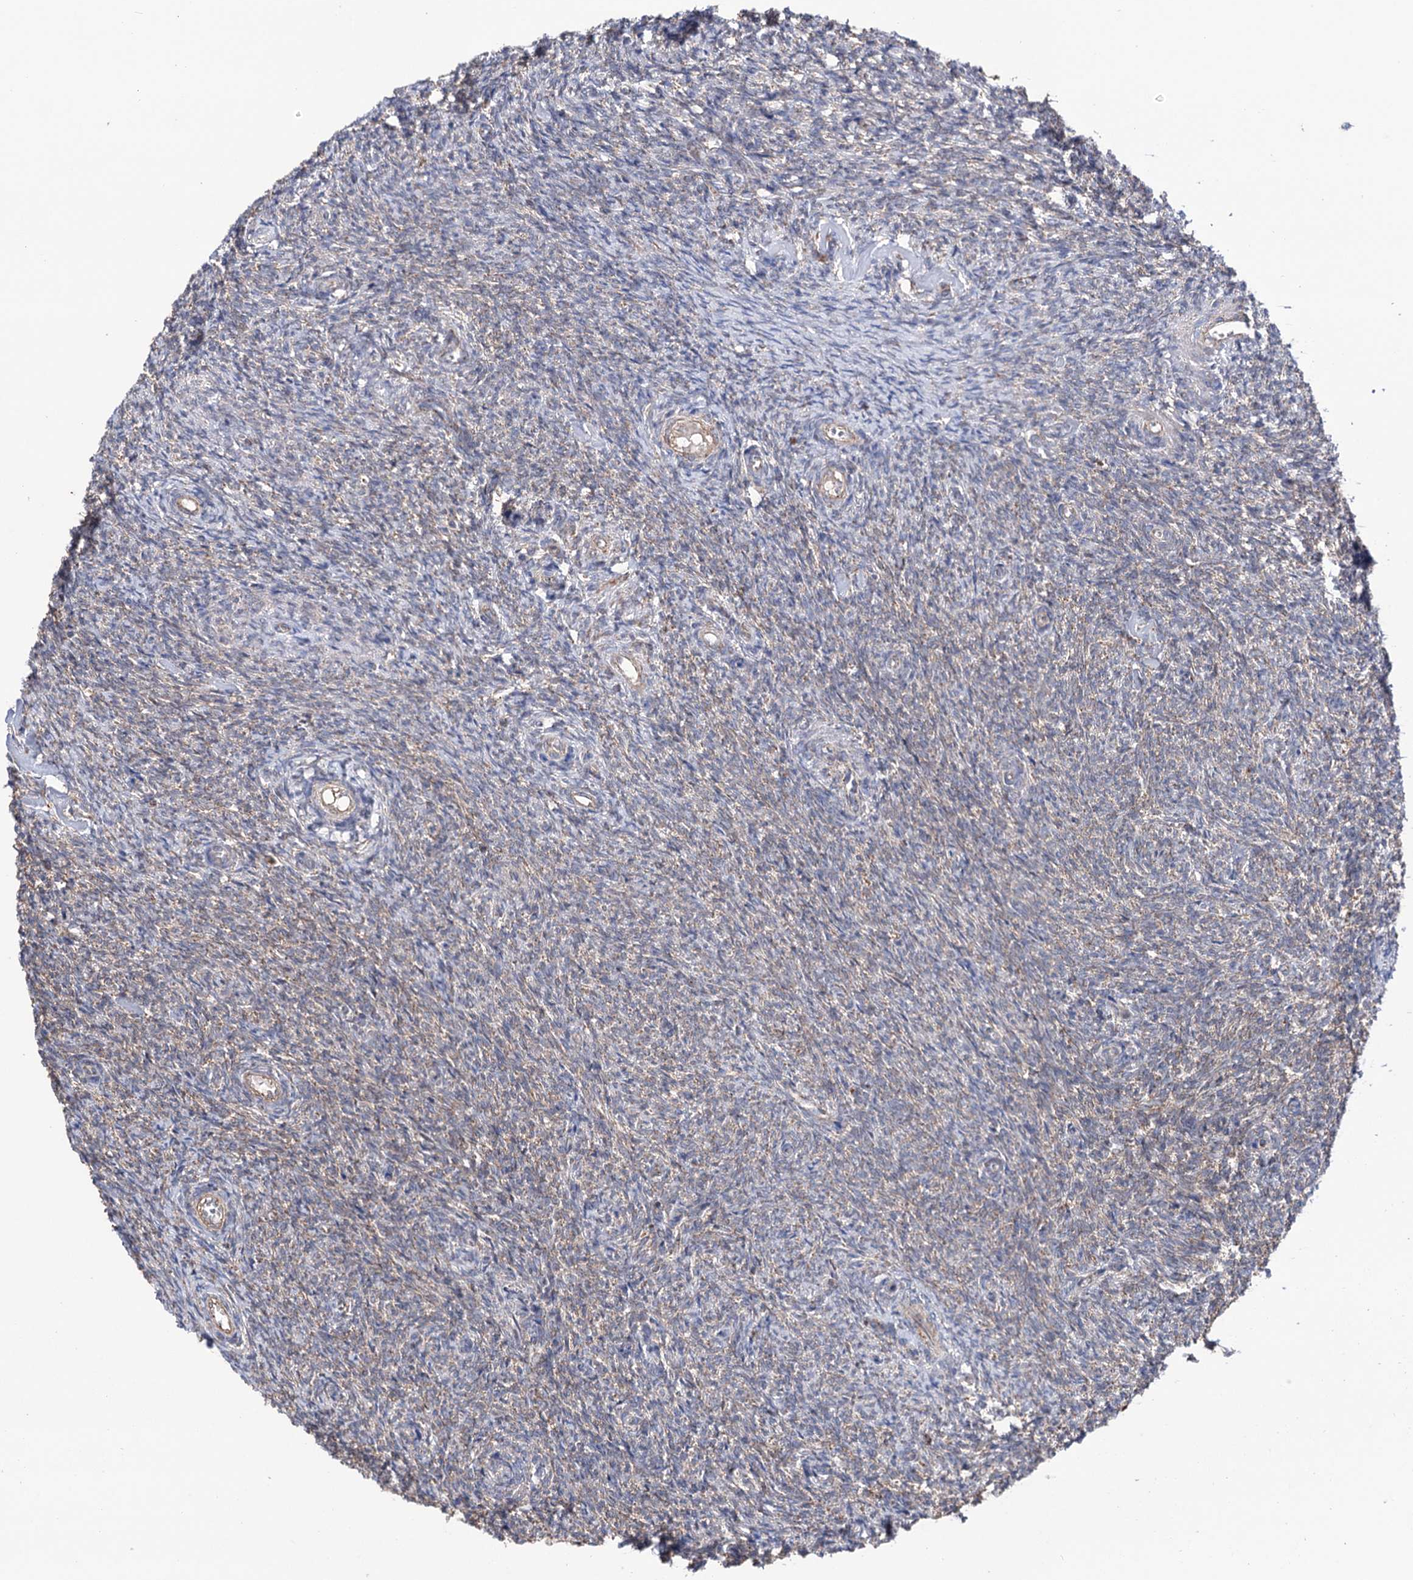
{"staining": {"intensity": "weak", "quantity": "<25%", "location": "cytoplasmic/membranous"}, "tissue": "ovary", "cell_type": "Ovarian stroma cells", "image_type": "normal", "snomed": [{"axis": "morphology", "description": "Normal tissue, NOS"}, {"axis": "topography", "description": "Ovary"}], "caption": "Photomicrograph shows no significant protein positivity in ovarian stroma cells of normal ovary. Brightfield microscopy of immunohistochemistry (IHC) stained with DAB (brown) and hematoxylin (blue), captured at high magnification.", "gene": "SUCLA2", "patient": {"sex": "female", "age": 44}}